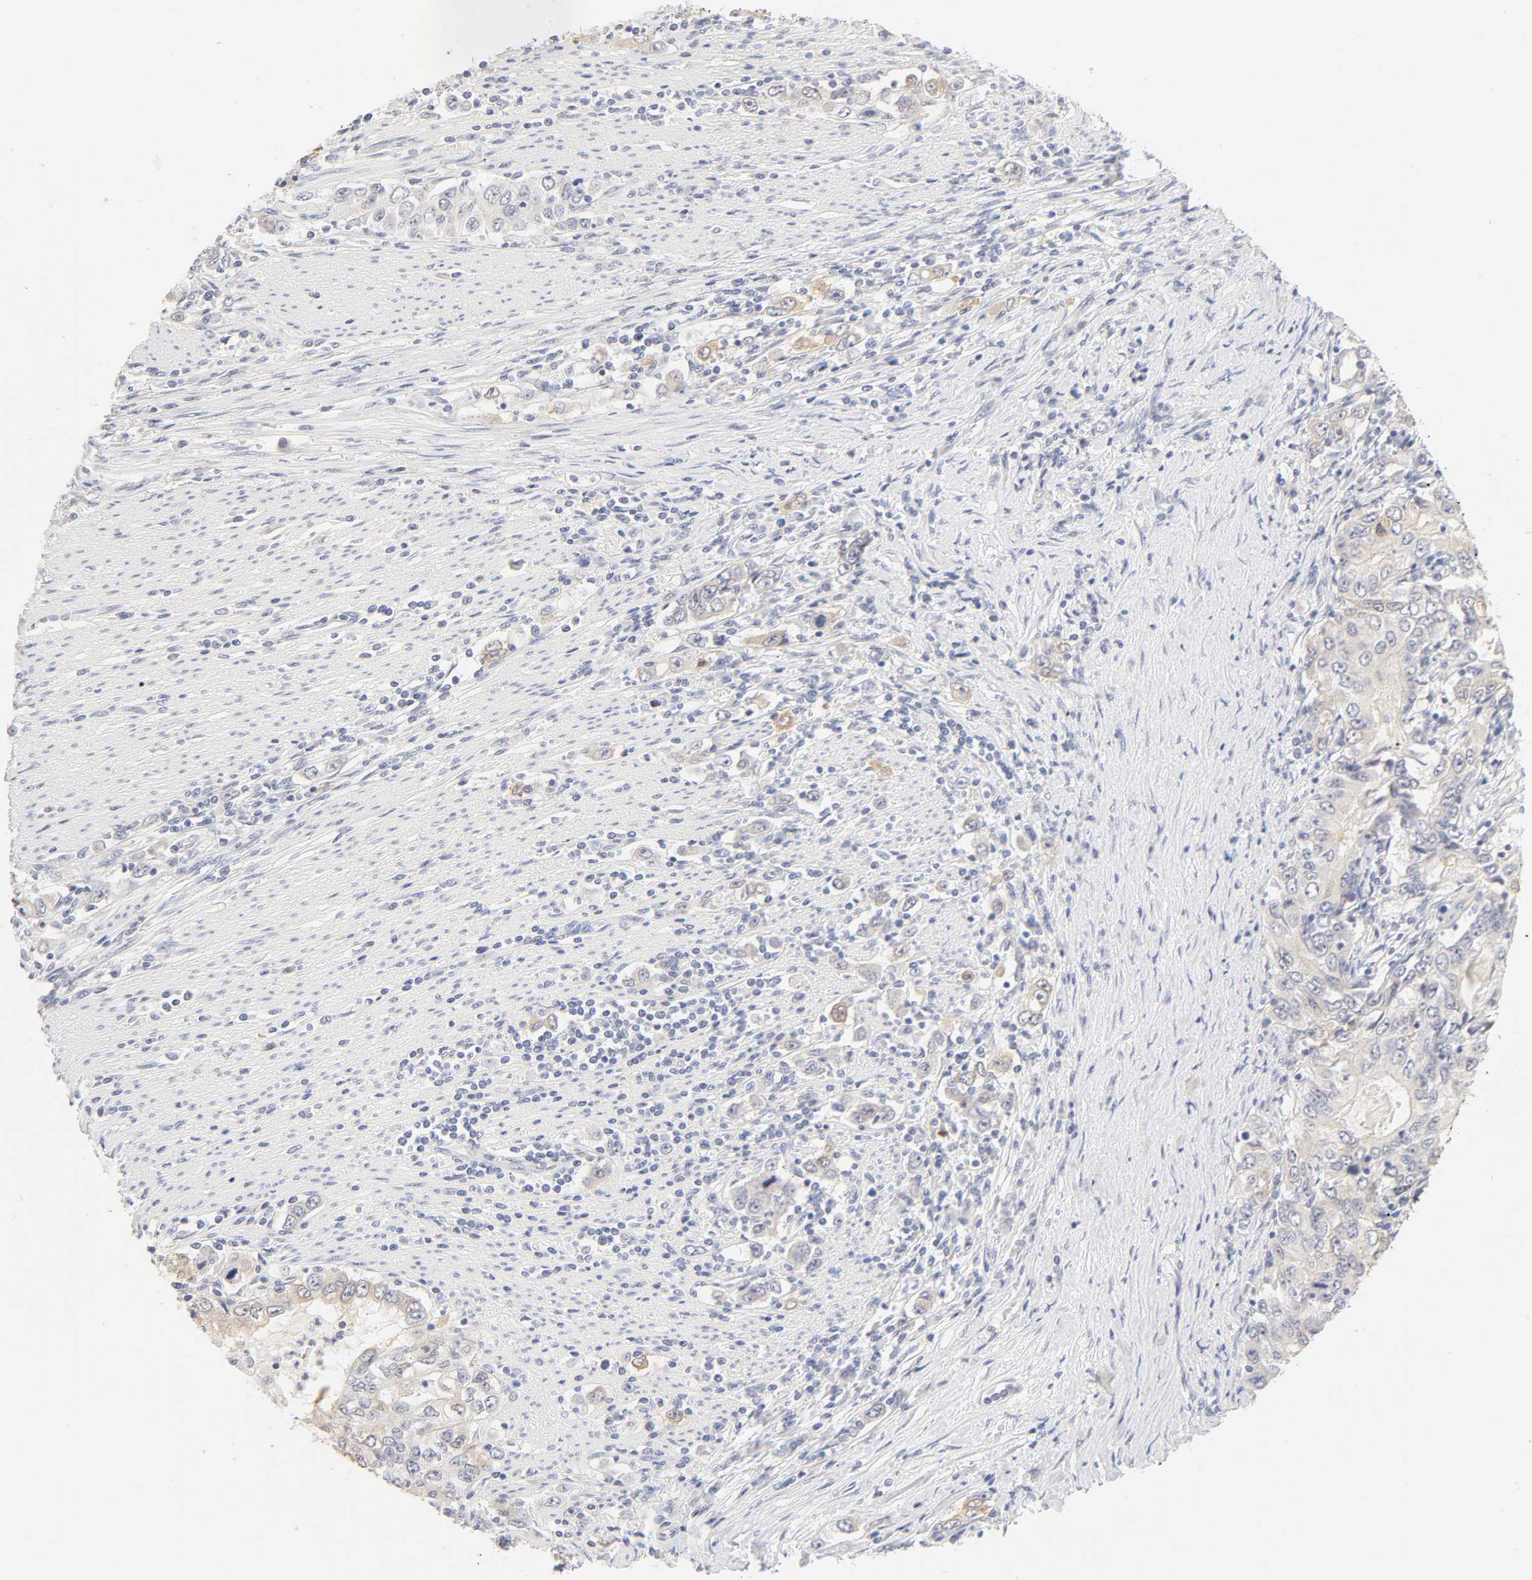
{"staining": {"intensity": "moderate", "quantity": "<25%", "location": "cytoplasmic/membranous"}, "tissue": "stomach cancer", "cell_type": "Tumor cells", "image_type": "cancer", "snomed": [{"axis": "morphology", "description": "Adenocarcinoma, NOS"}, {"axis": "topography", "description": "Stomach, lower"}], "caption": "A photomicrograph of stomach cancer (adenocarcinoma) stained for a protein displays moderate cytoplasmic/membranous brown staining in tumor cells.", "gene": "CYP4B1", "patient": {"sex": "female", "age": 72}}